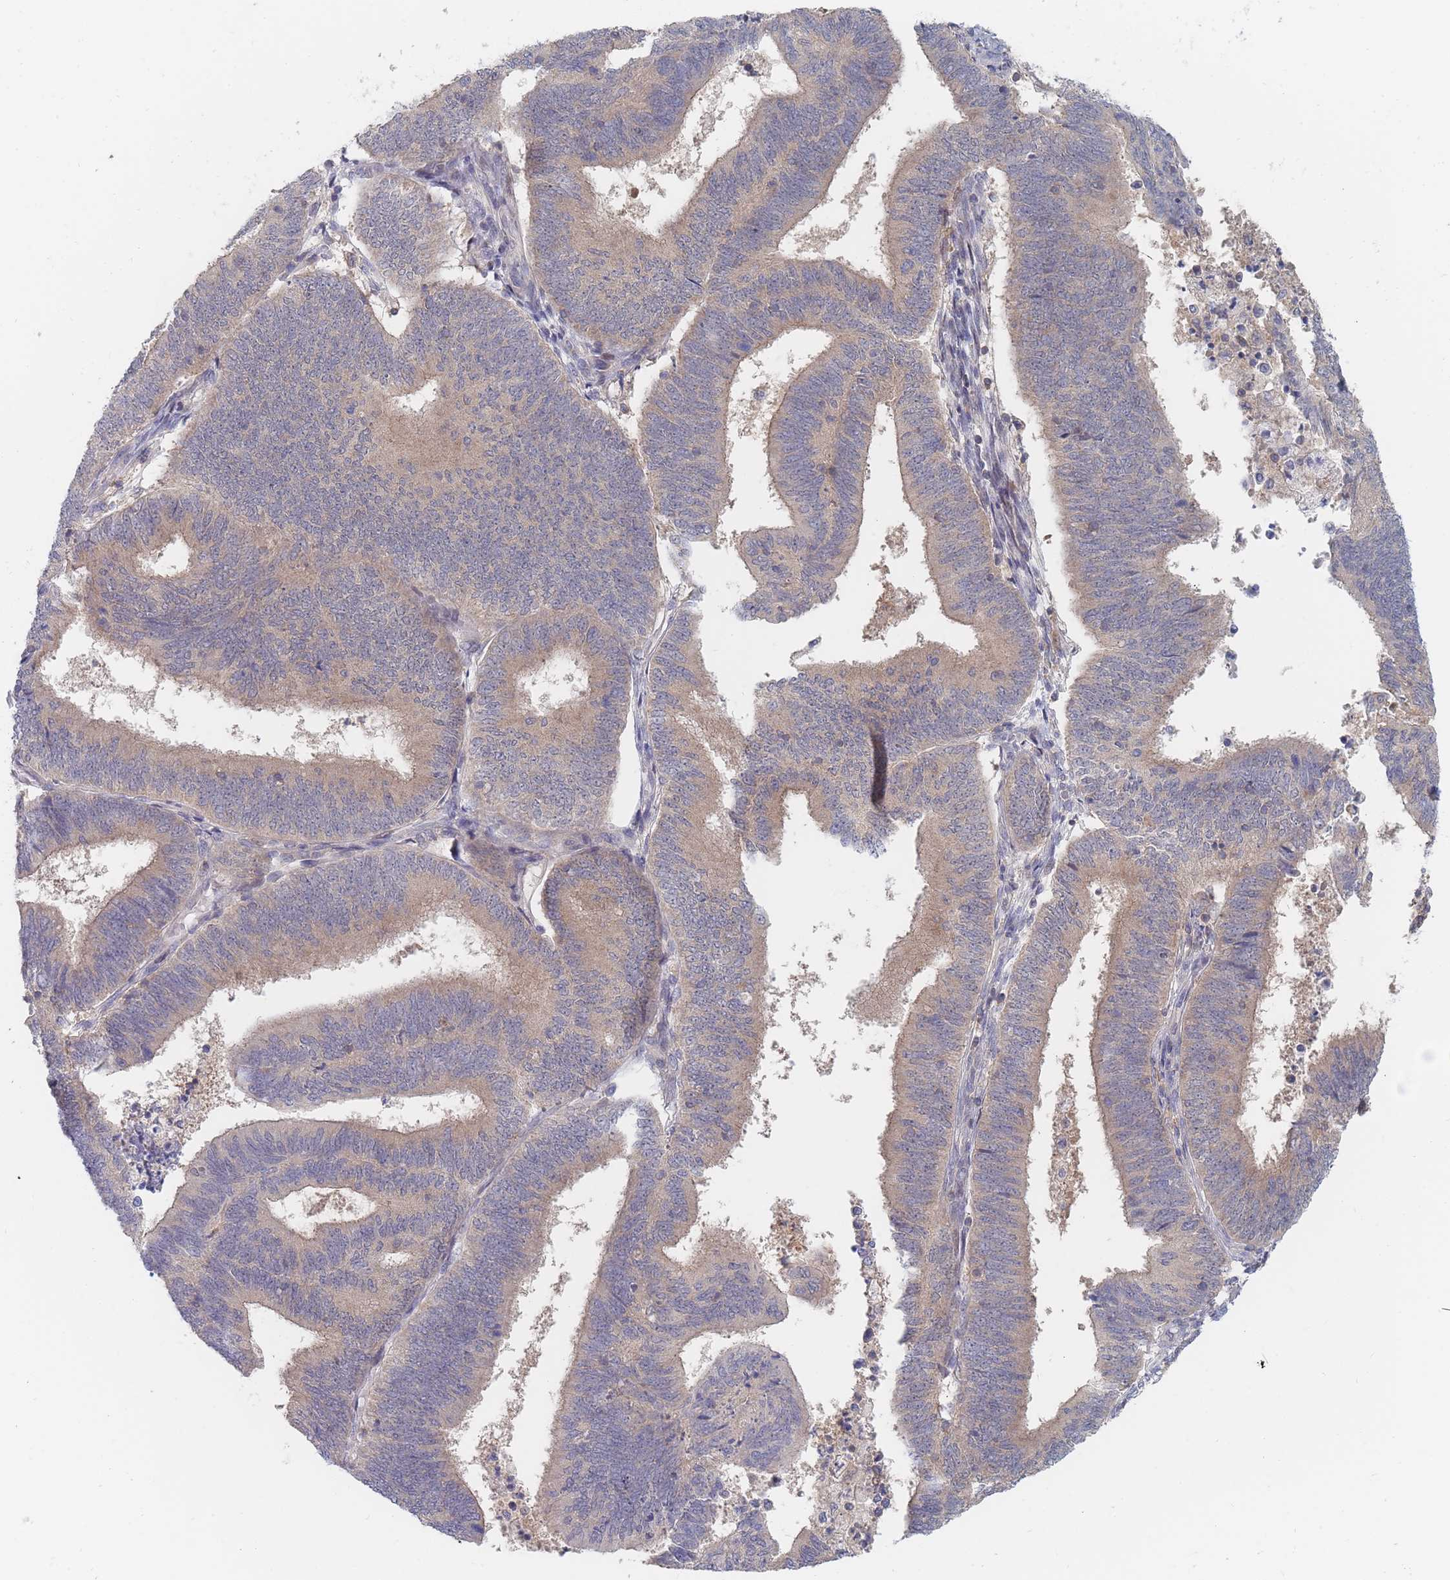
{"staining": {"intensity": "moderate", "quantity": ">75%", "location": "cytoplasmic/membranous"}, "tissue": "endometrial cancer", "cell_type": "Tumor cells", "image_type": "cancer", "snomed": [{"axis": "morphology", "description": "Adenocarcinoma, NOS"}, {"axis": "topography", "description": "Endometrium"}], "caption": "A brown stain highlights moderate cytoplasmic/membranous expression of a protein in endometrial cancer tumor cells.", "gene": "PPP6C", "patient": {"sex": "female", "age": 70}}